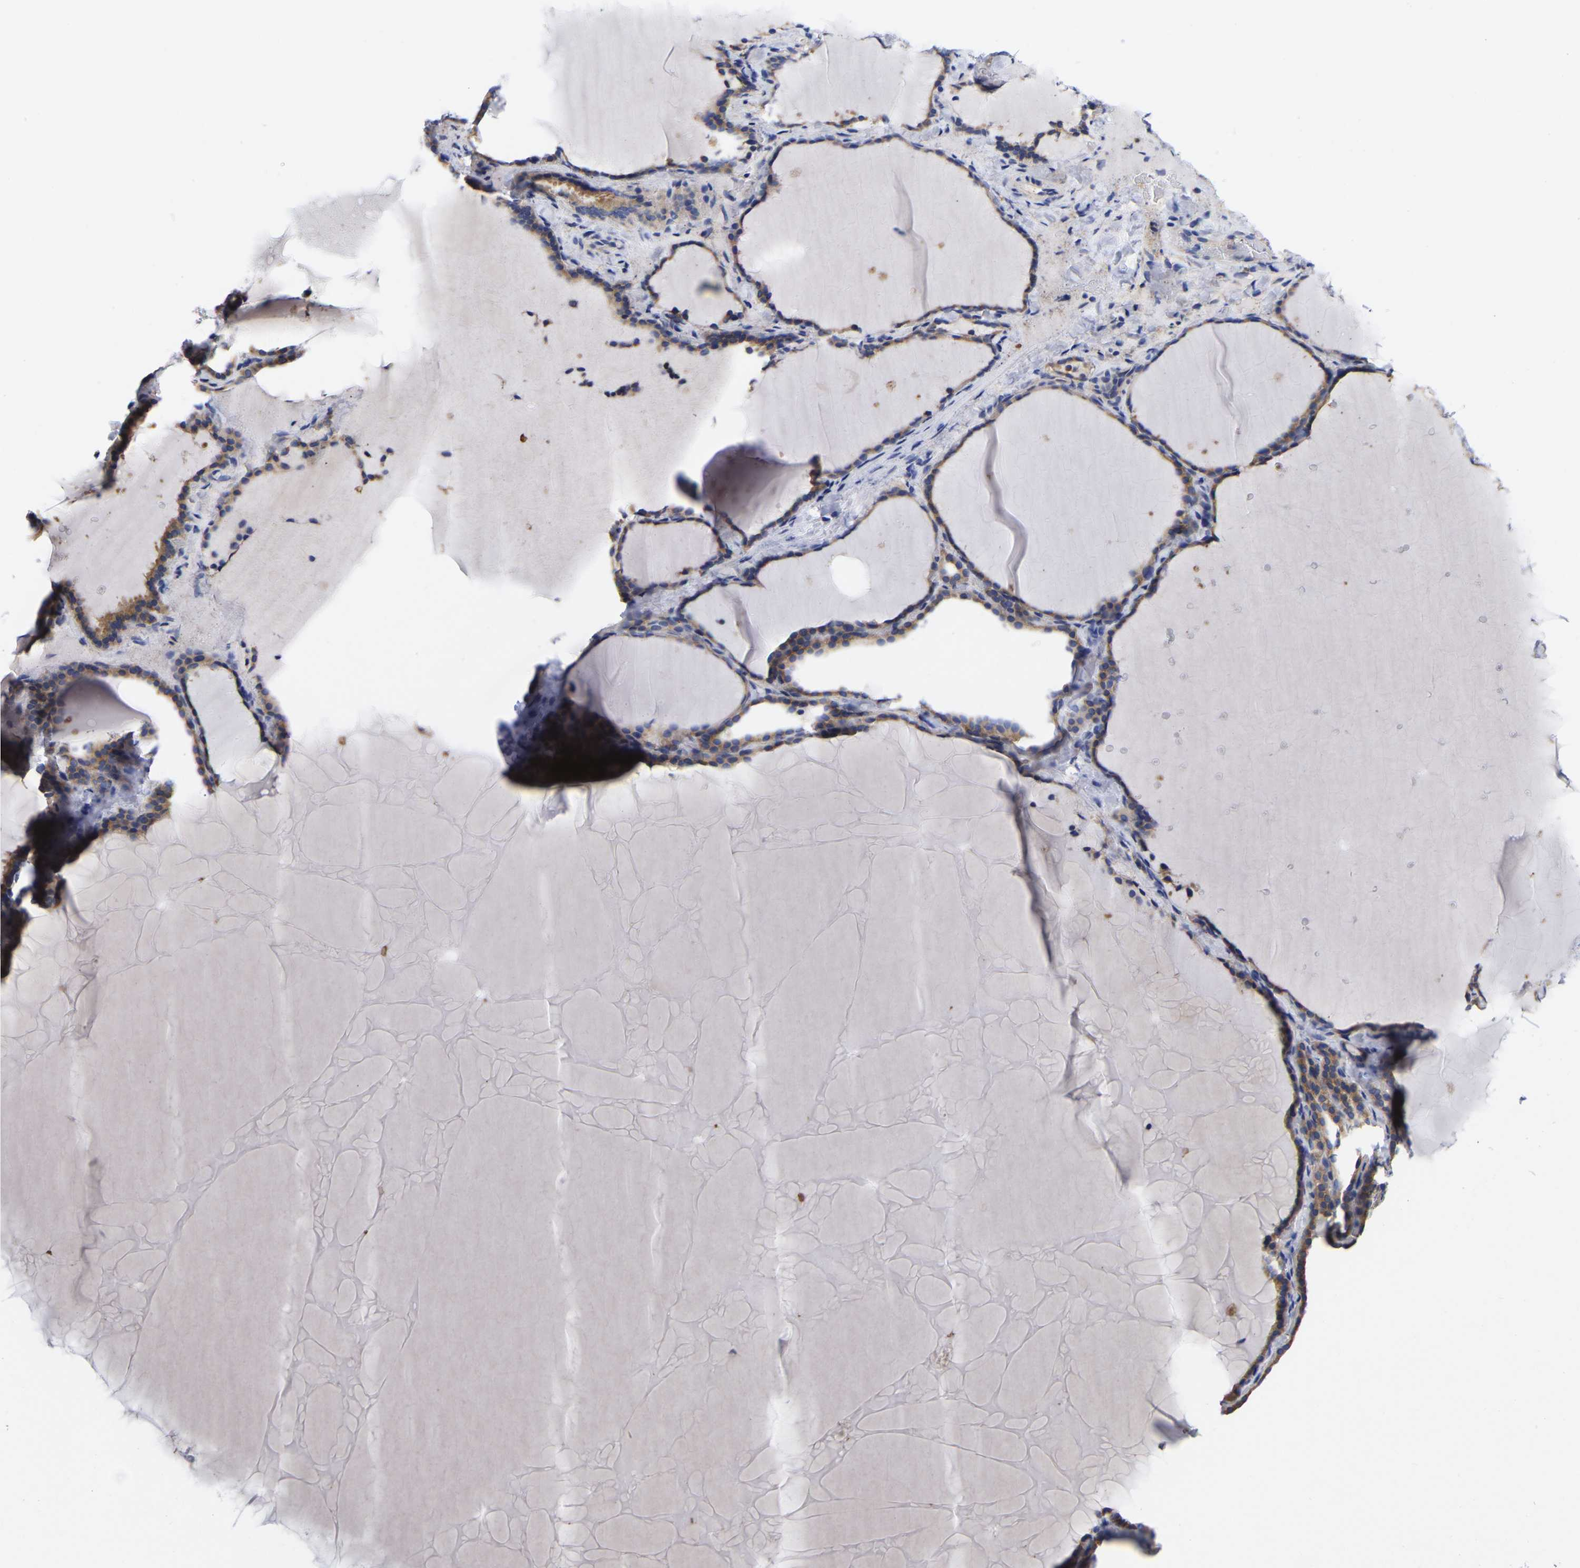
{"staining": {"intensity": "moderate", "quantity": ">75%", "location": "cytoplasmic/membranous"}, "tissue": "thyroid gland", "cell_type": "Glandular cells", "image_type": "normal", "snomed": [{"axis": "morphology", "description": "Normal tissue, NOS"}, {"axis": "topography", "description": "Thyroid gland"}], "caption": "A micrograph showing moderate cytoplasmic/membranous staining in approximately >75% of glandular cells in unremarkable thyroid gland, as visualized by brown immunohistochemical staining.", "gene": "CFAP298", "patient": {"sex": "female", "age": 28}}